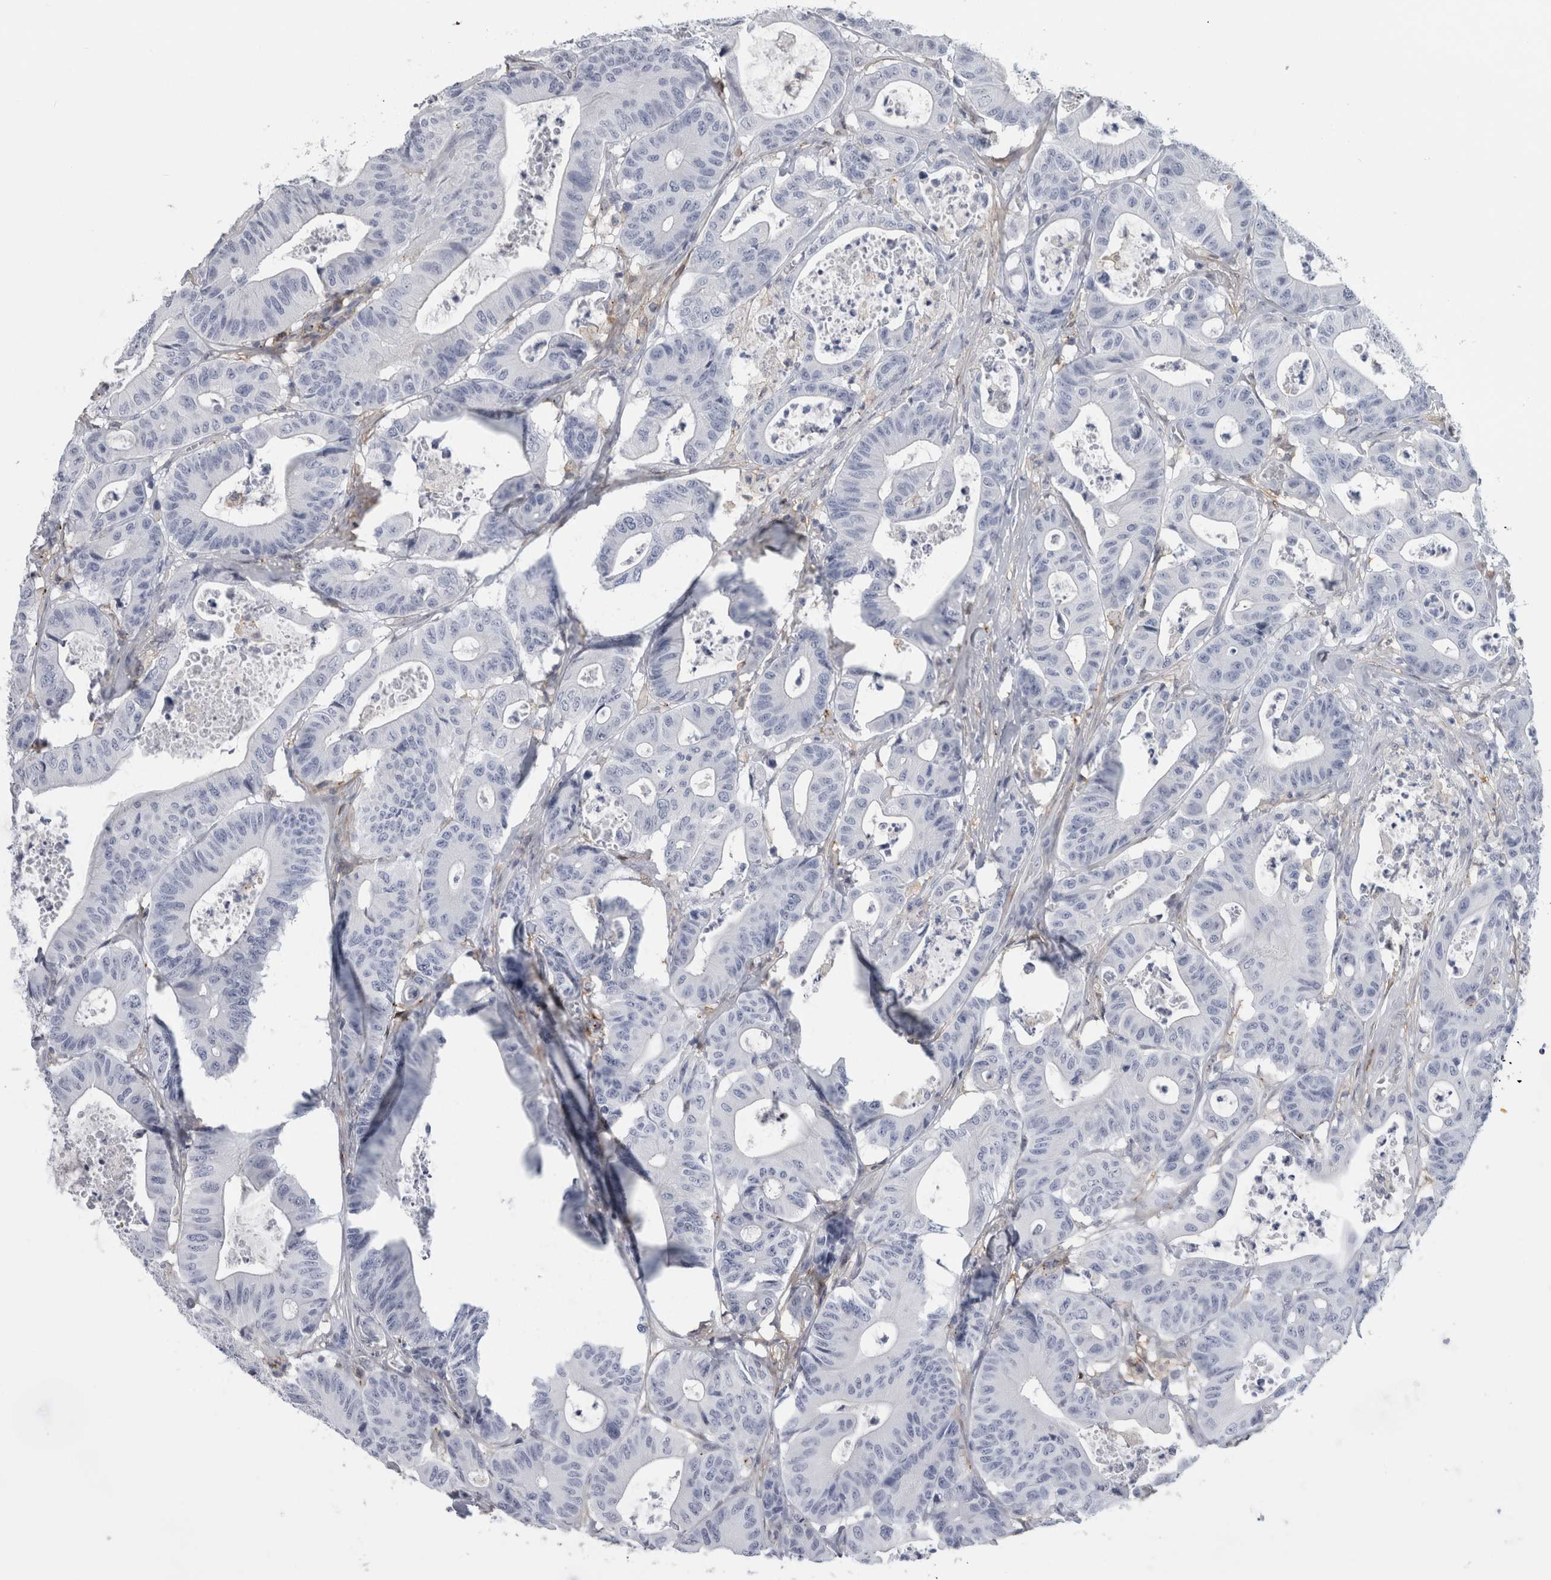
{"staining": {"intensity": "negative", "quantity": "none", "location": "none"}, "tissue": "colorectal cancer", "cell_type": "Tumor cells", "image_type": "cancer", "snomed": [{"axis": "morphology", "description": "Adenocarcinoma, NOS"}, {"axis": "topography", "description": "Colon"}], "caption": "DAB (3,3'-diaminobenzidine) immunohistochemical staining of human colorectal cancer (adenocarcinoma) demonstrates no significant positivity in tumor cells. (DAB (3,3'-diaminobenzidine) immunohistochemistry visualized using brightfield microscopy, high magnification).", "gene": "DNAJC24", "patient": {"sex": "female", "age": 84}}